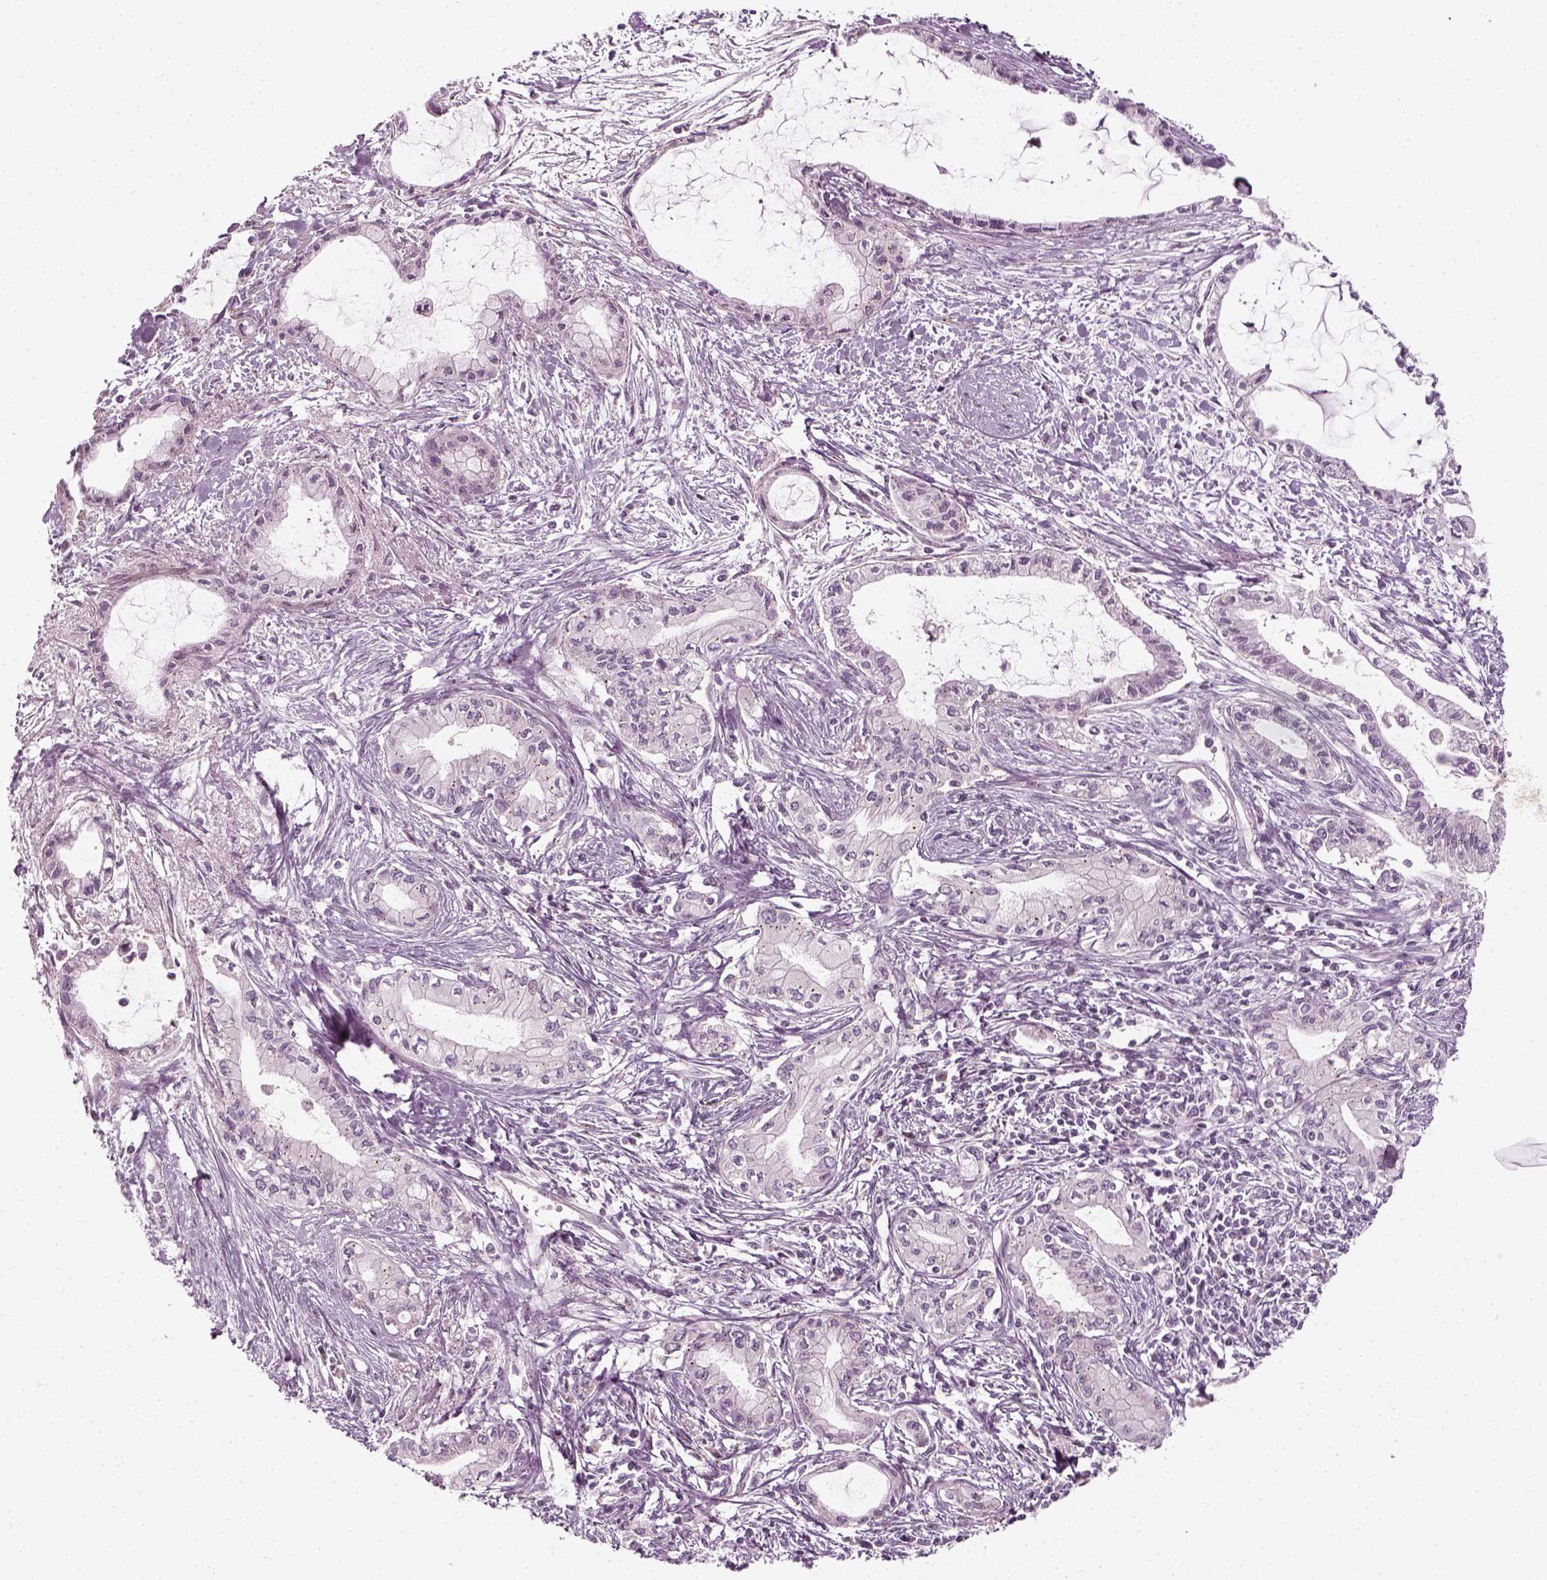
{"staining": {"intensity": "negative", "quantity": "none", "location": "none"}, "tissue": "pancreatic cancer", "cell_type": "Tumor cells", "image_type": "cancer", "snomed": [{"axis": "morphology", "description": "Adenocarcinoma, NOS"}, {"axis": "topography", "description": "Pancreas"}], "caption": "Pancreatic adenocarcinoma stained for a protein using immunohistochemistry shows no positivity tumor cells.", "gene": "MLIP", "patient": {"sex": "male", "age": 48}}